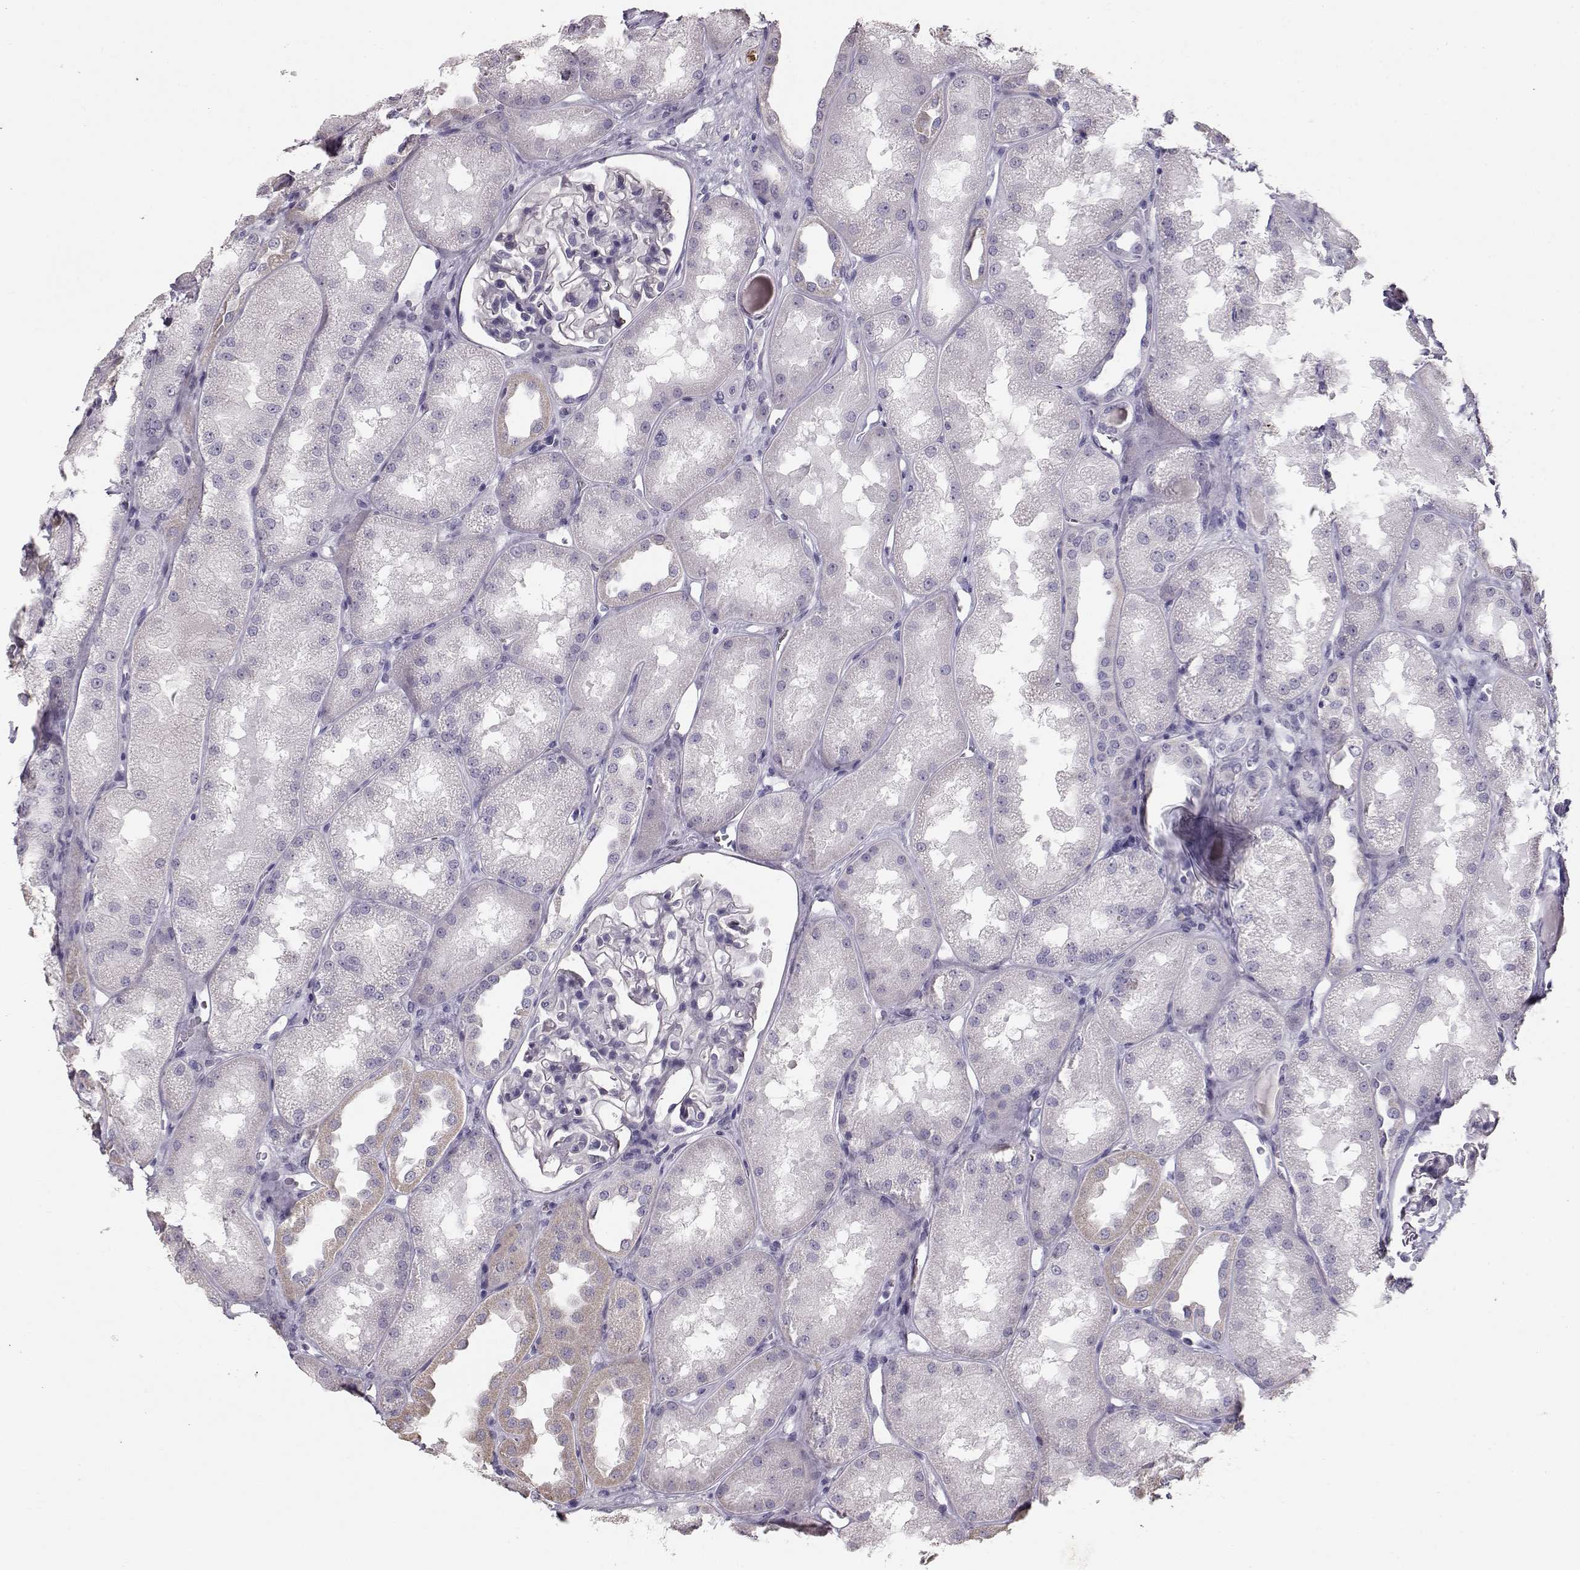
{"staining": {"intensity": "negative", "quantity": "none", "location": "none"}, "tissue": "kidney", "cell_type": "Cells in glomeruli", "image_type": "normal", "snomed": [{"axis": "morphology", "description": "Normal tissue, NOS"}, {"axis": "topography", "description": "Kidney"}], "caption": "This is a micrograph of immunohistochemistry staining of unremarkable kidney, which shows no expression in cells in glomeruli.", "gene": "POU1F1", "patient": {"sex": "male", "age": 61}}